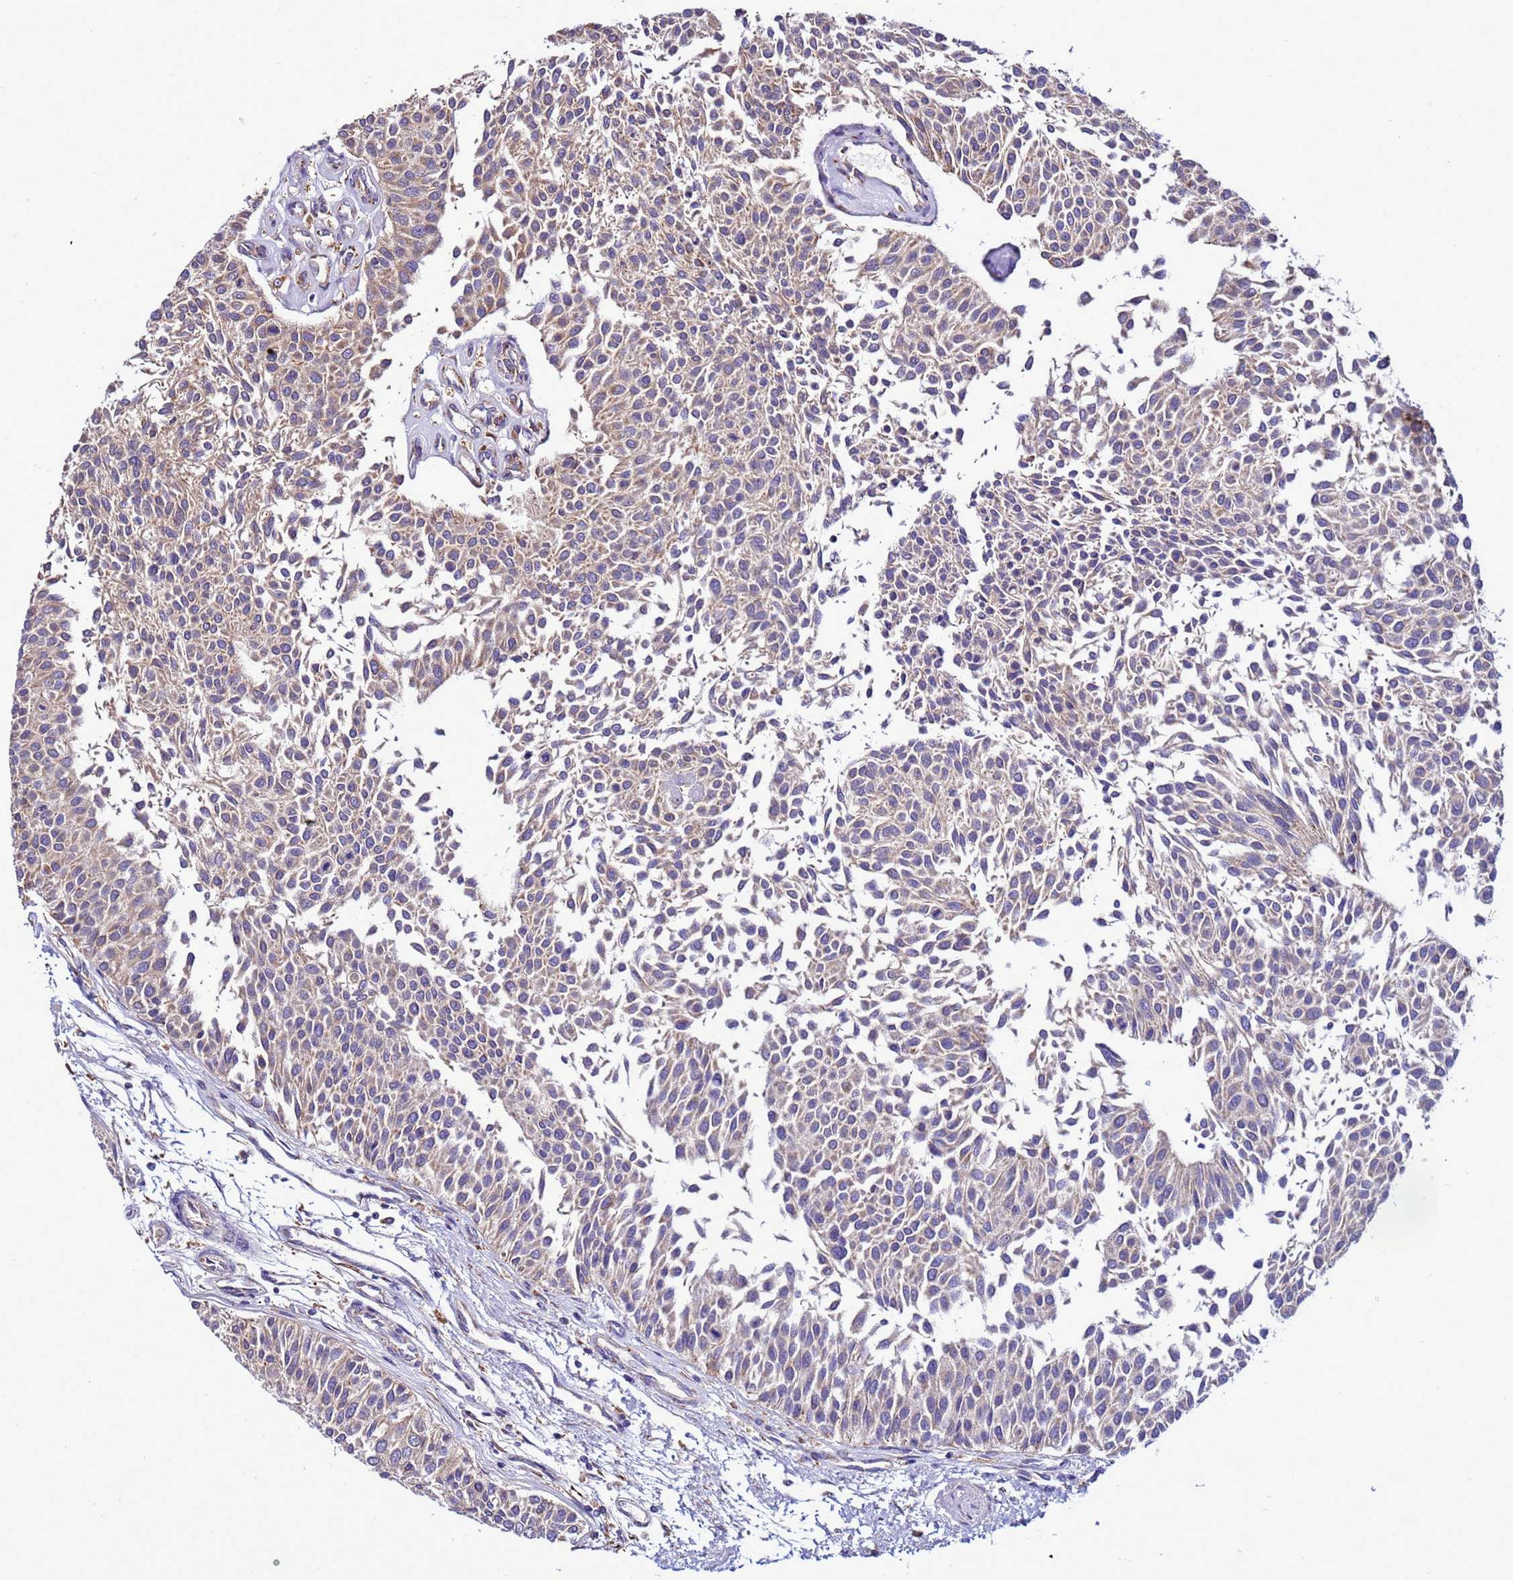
{"staining": {"intensity": "weak", "quantity": "25%-75%", "location": "cytoplasmic/membranous"}, "tissue": "urothelial cancer", "cell_type": "Tumor cells", "image_type": "cancer", "snomed": [{"axis": "morphology", "description": "Urothelial carcinoma, NOS"}, {"axis": "topography", "description": "Urinary bladder"}], "caption": "Urothelial cancer stained with DAB IHC reveals low levels of weak cytoplasmic/membranous expression in approximately 25%-75% of tumor cells.", "gene": "ANTKMT", "patient": {"sex": "male", "age": 55}}